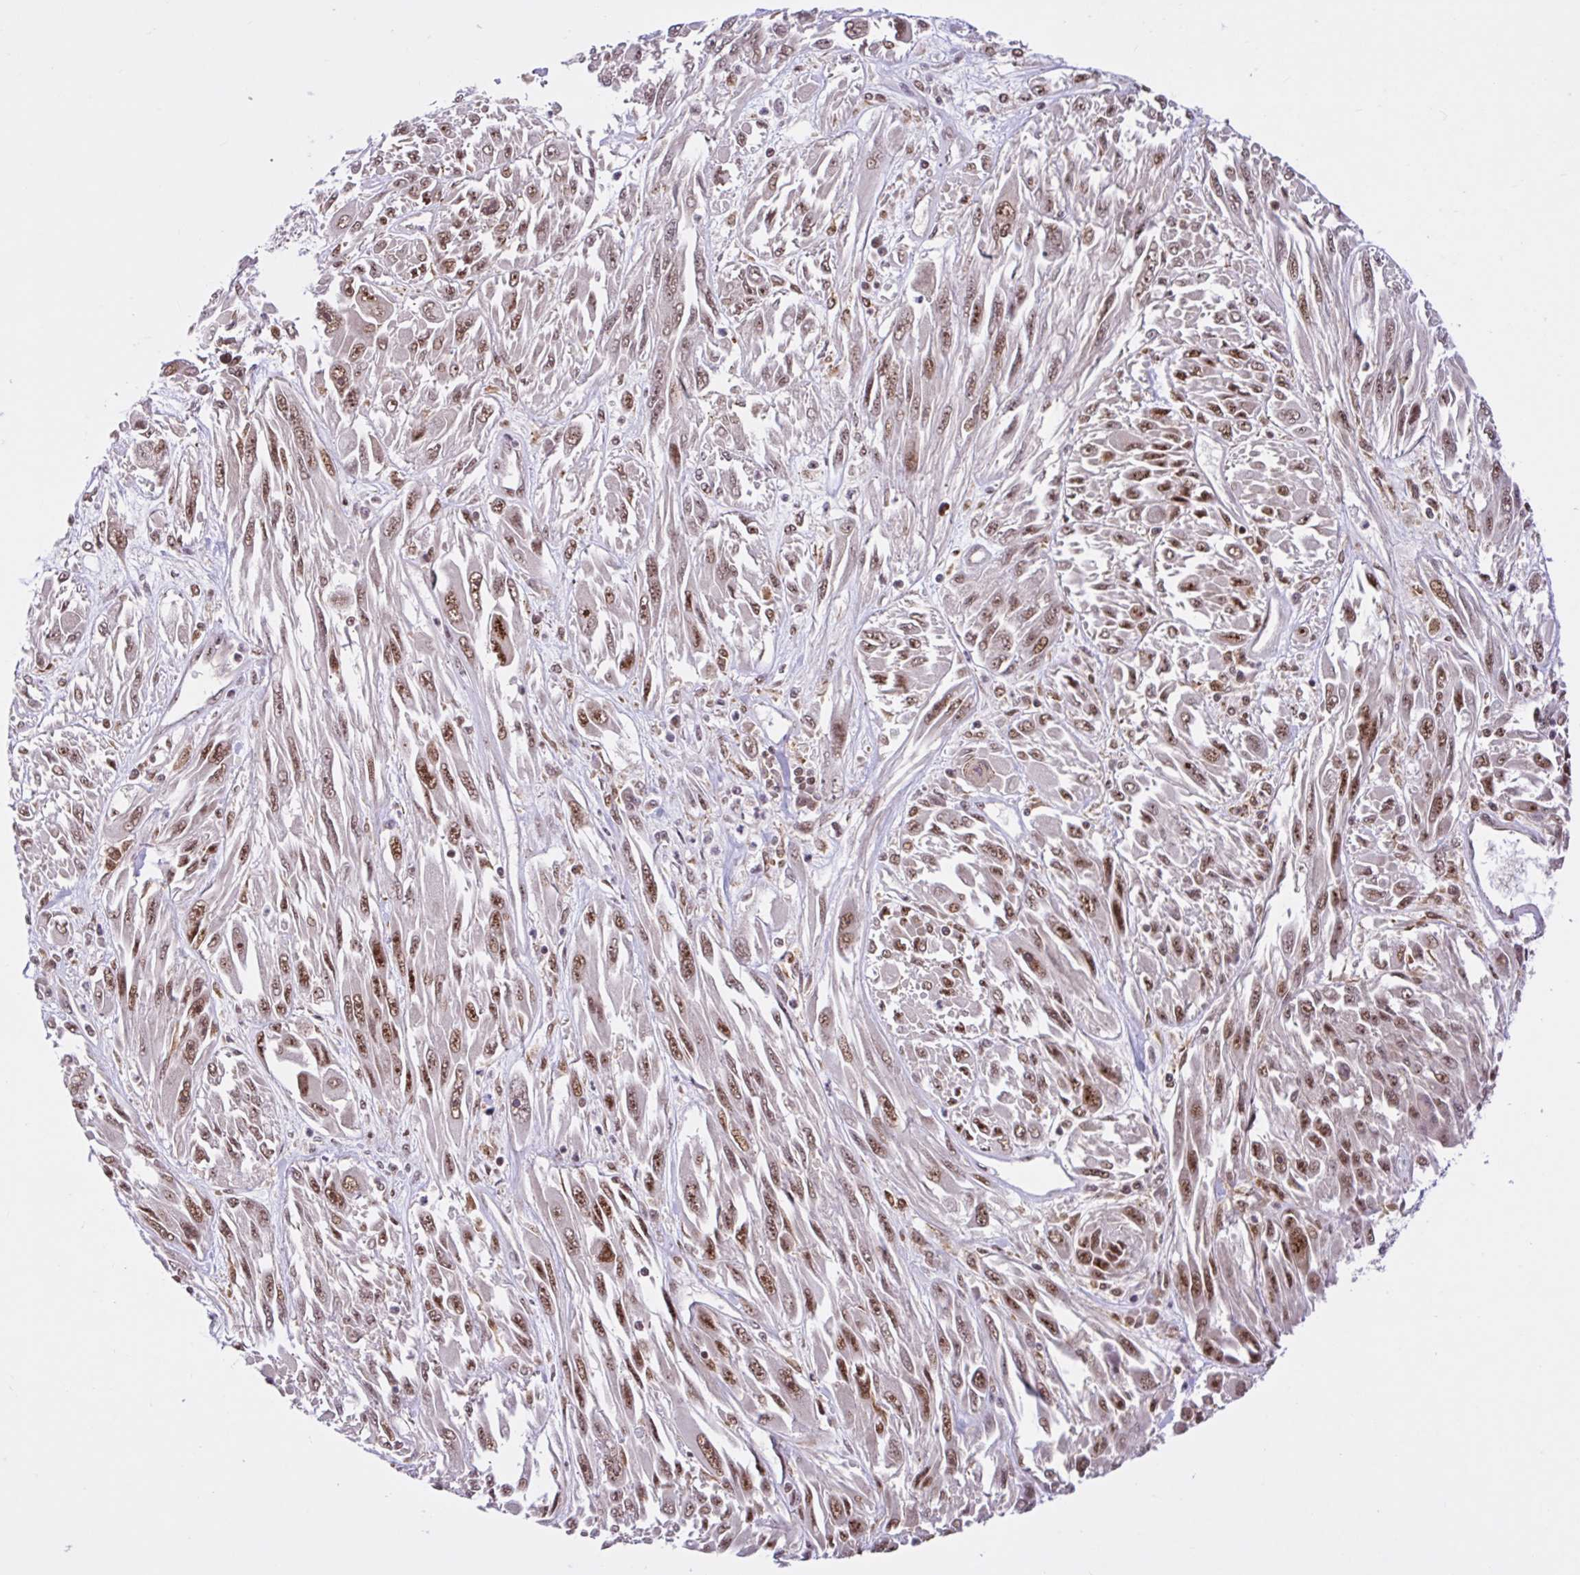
{"staining": {"intensity": "moderate", "quantity": ">75%", "location": "nuclear"}, "tissue": "melanoma", "cell_type": "Tumor cells", "image_type": "cancer", "snomed": [{"axis": "morphology", "description": "Malignant melanoma, NOS"}, {"axis": "topography", "description": "Skin"}], "caption": "A histopathology image of melanoma stained for a protein demonstrates moderate nuclear brown staining in tumor cells.", "gene": "CCDC12", "patient": {"sex": "female", "age": 91}}